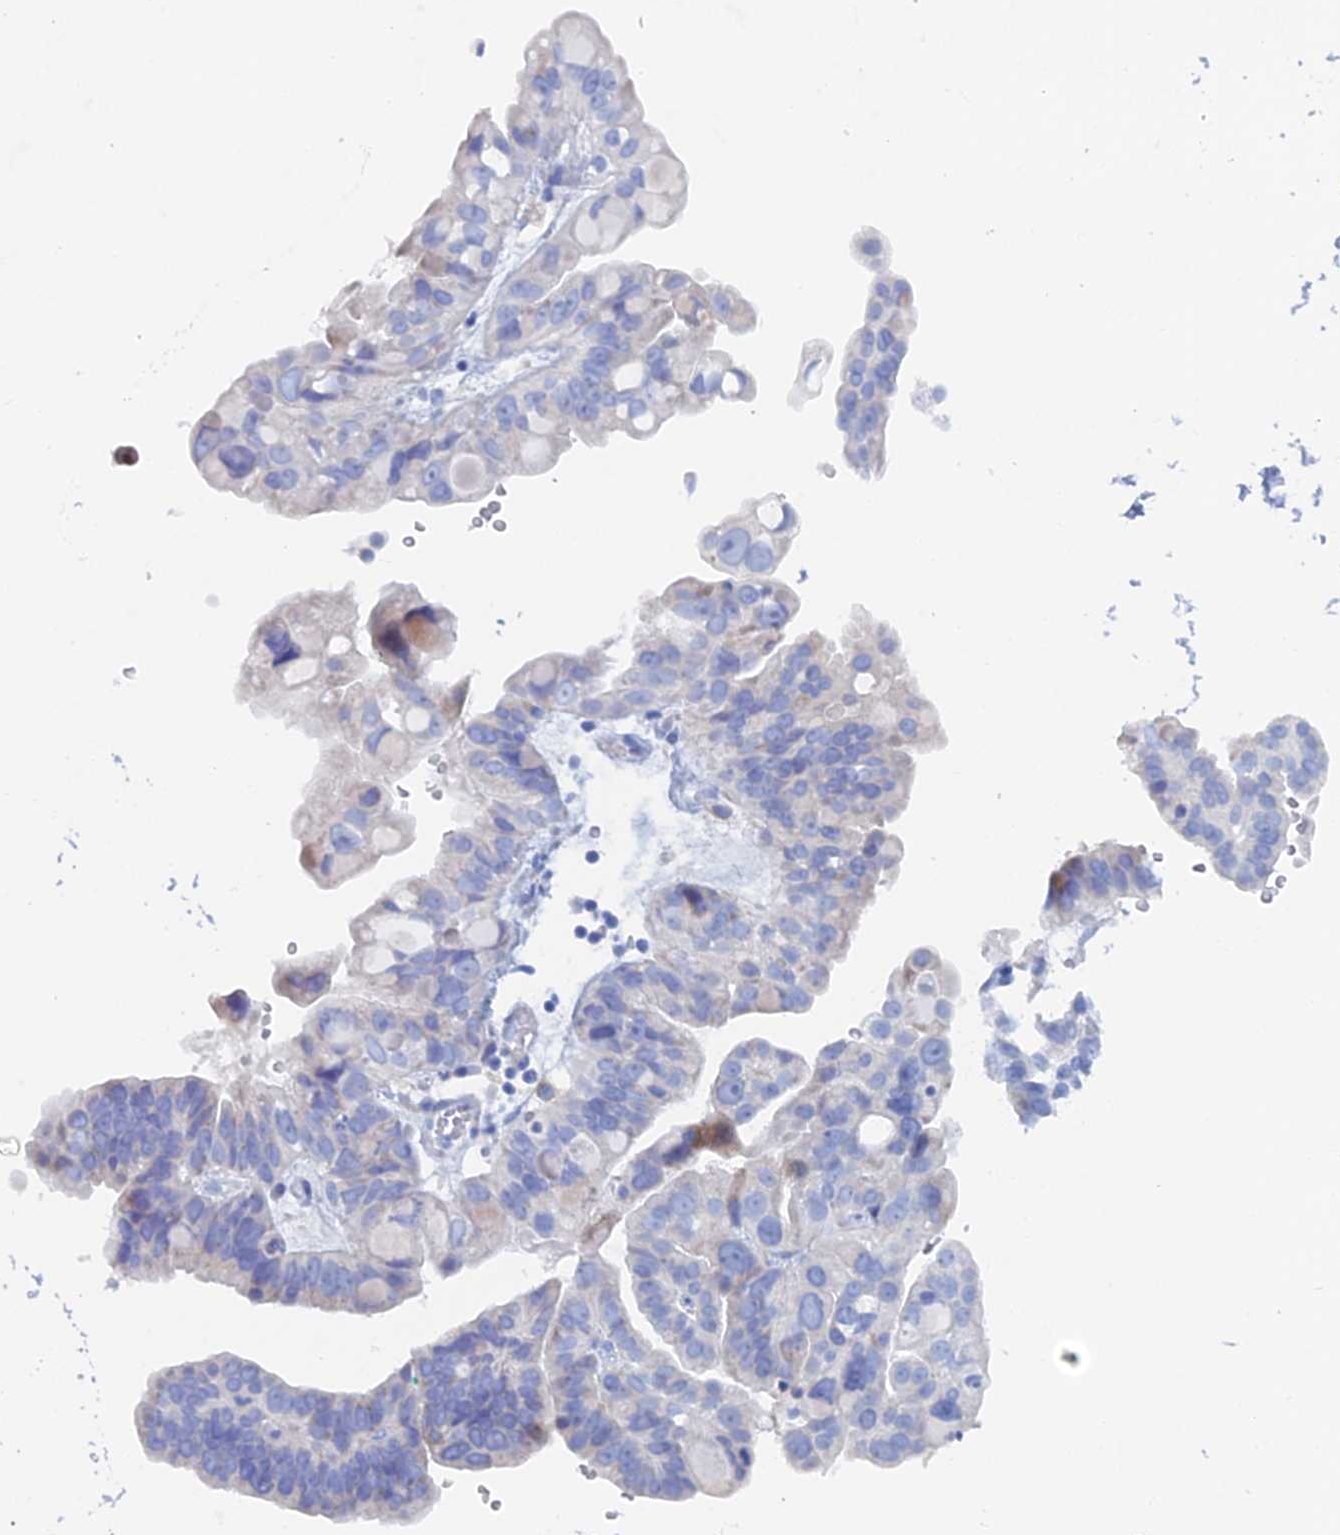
{"staining": {"intensity": "negative", "quantity": "none", "location": "none"}, "tissue": "ovarian cancer", "cell_type": "Tumor cells", "image_type": "cancer", "snomed": [{"axis": "morphology", "description": "Cystadenocarcinoma, serous, NOS"}, {"axis": "topography", "description": "Ovary"}], "caption": "Immunohistochemistry (IHC) photomicrograph of neoplastic tissue: human ovarian cancer stained with DAB (3,3'-diaminobenzidine) reveals no significant protein positivity in tumor cells. Nuclei are stained in blue.", "gene": "COG7", "patient": {"sex": "female", "age": 56}}